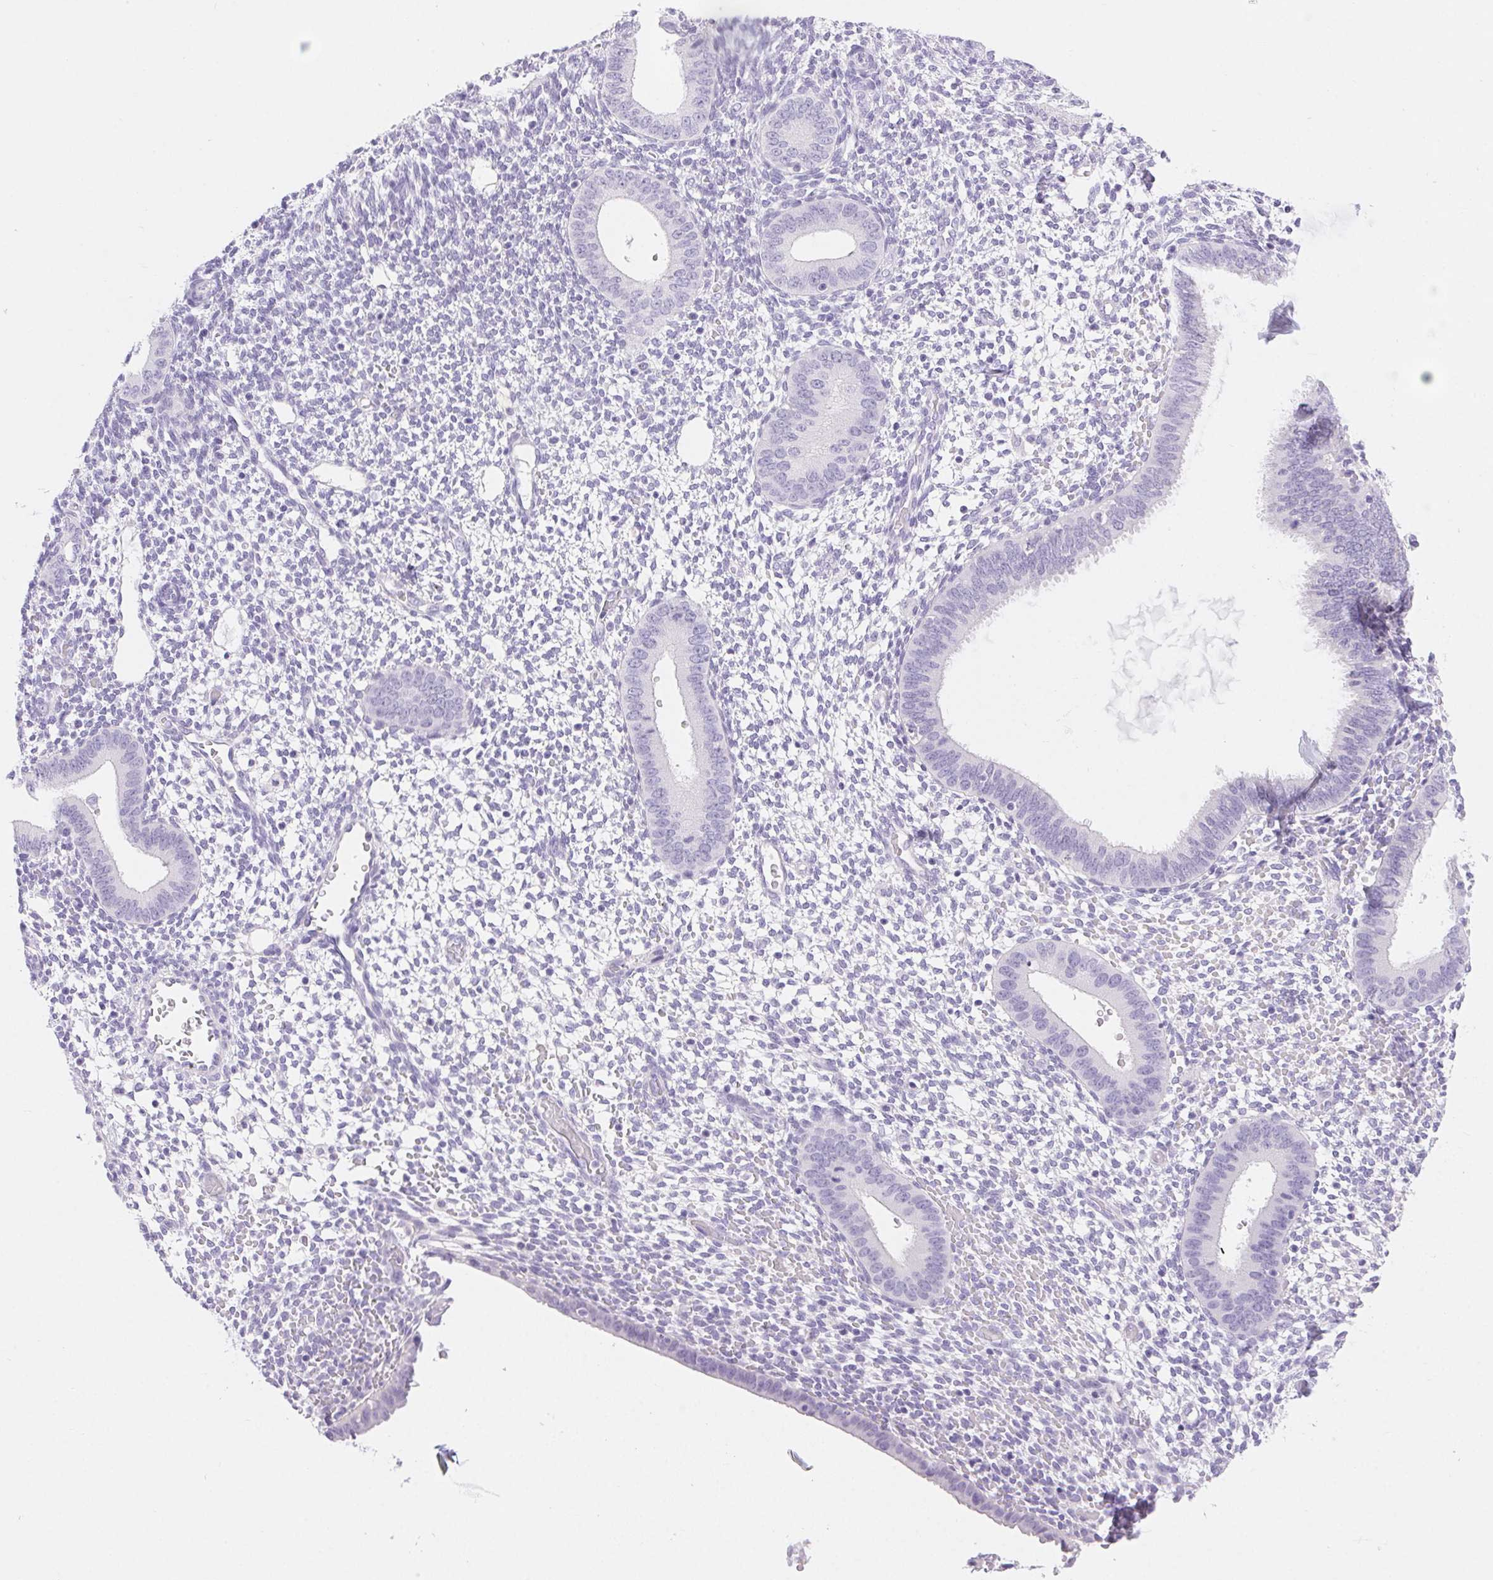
{"staining": {"intensity": "negative", "quantity": "none", "location": "none"}, "tissue": "endometrium", "cell_type": "Cells in endometrial stroma", "image_type": "normal", "snomed": [{"axis": "morphology", "description": "Normal tissue, NOS"}, {"axis": "topography", "description": "Endometrium"}], "caption": "The histopathology image demonstrates no staining of cells in endometrial stroma in benign endometrium. (DAB (3,3'-diaminobenzidine) immunohistochemistry (IHC) with hematoxylin counter stain).", "gene": "CLDN16", "patient": {"sex": "female", "age": 40}}